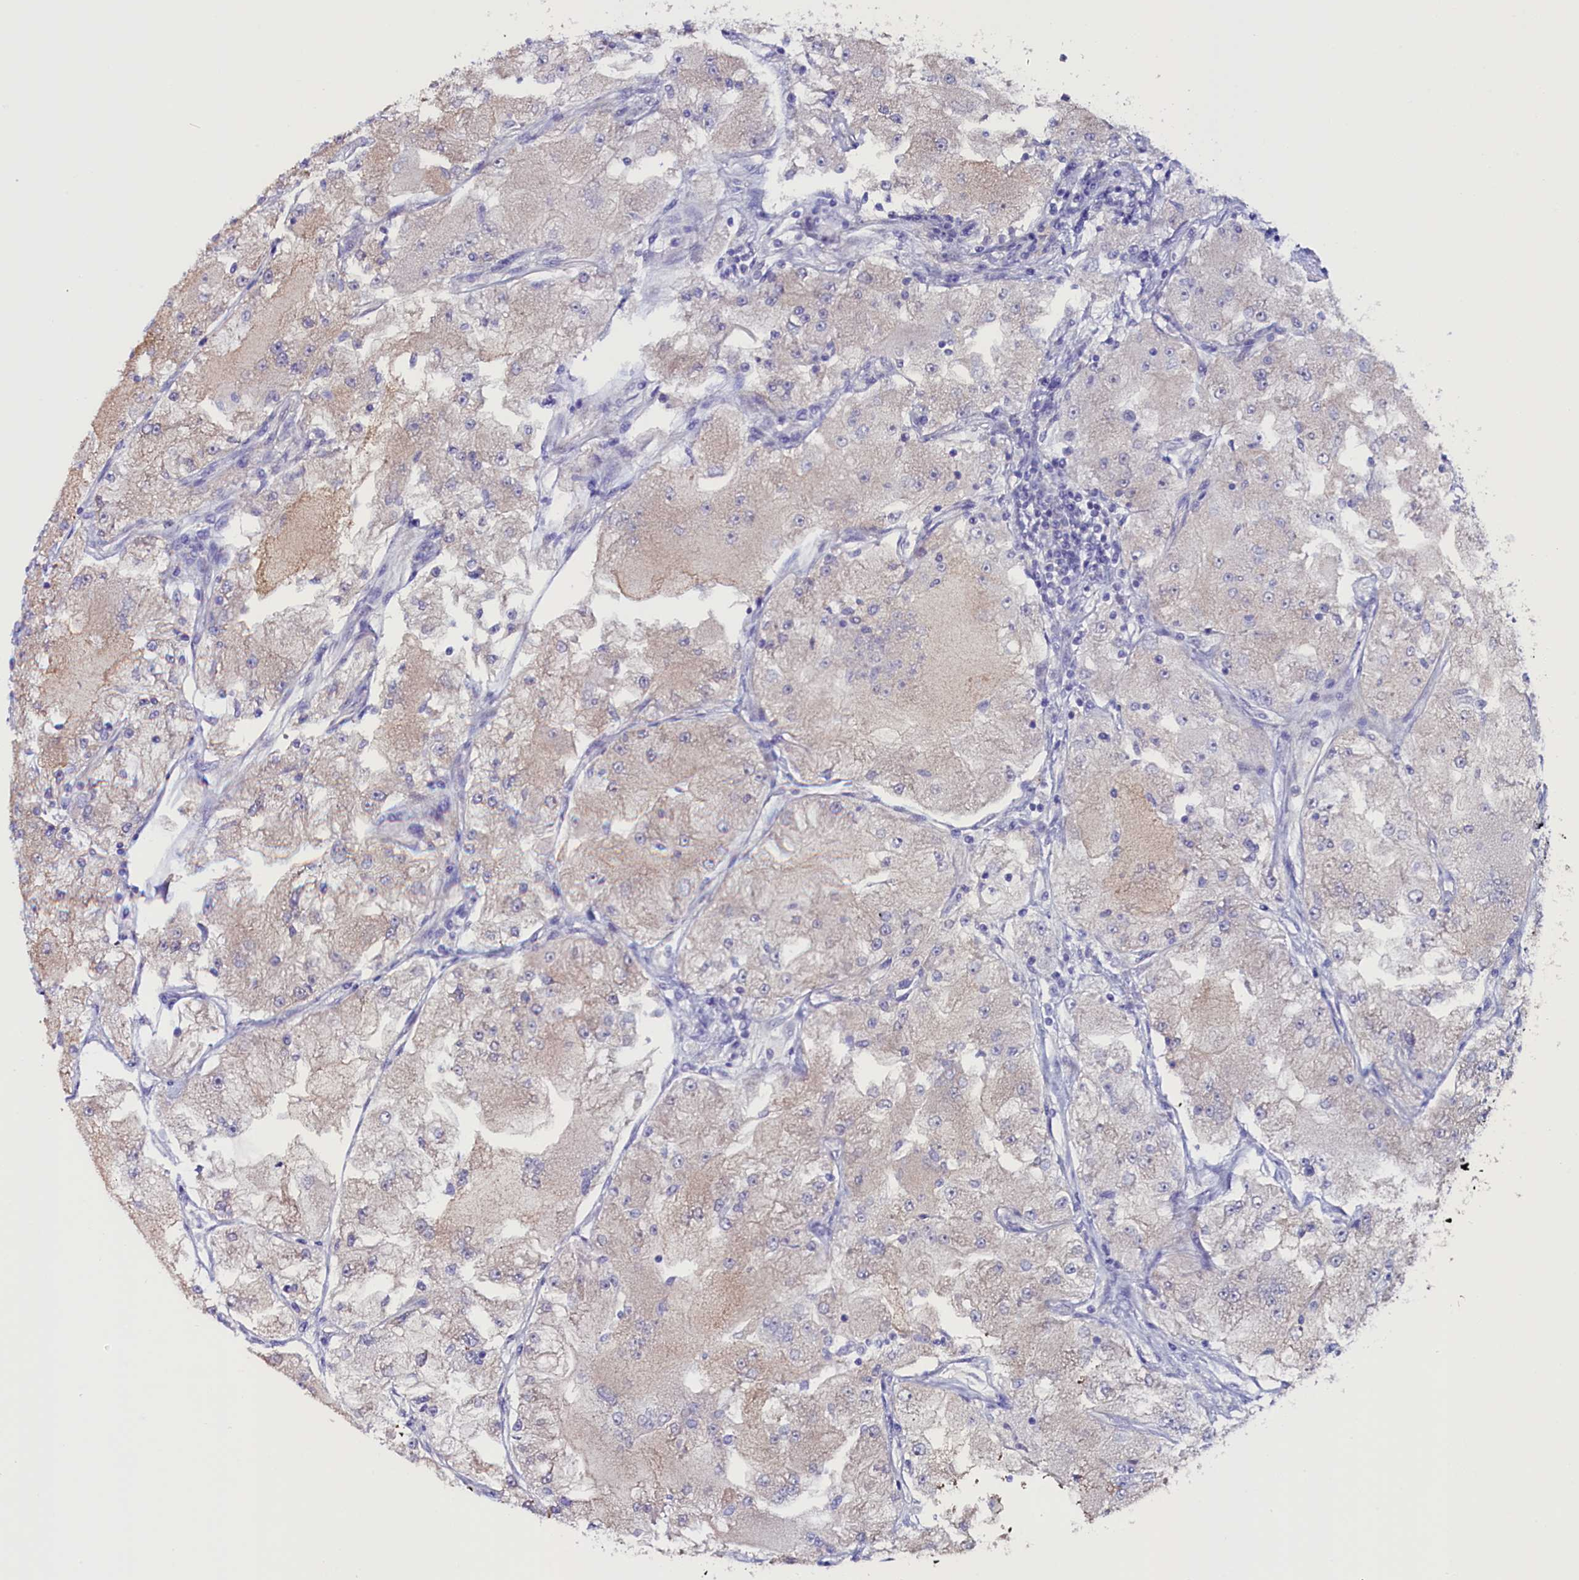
{"staining": {"intensity": "negative", "quantity": "none", "location": "none"}, "tissue": "renal cancer", "cell_type": "Tumor cells", "image_type": "cancer", "snomed": [{"axis": "morphology", "description": "Adenocarcinoma, NOS"}, {"axis": "topography", "description": "Kidney"}], "caption": "The image exhibits no staining of tumor cells in adenocarcinoma (renal).", "gene": "CIAPIN1", "patient": {"sex": "female", "age": 72}}